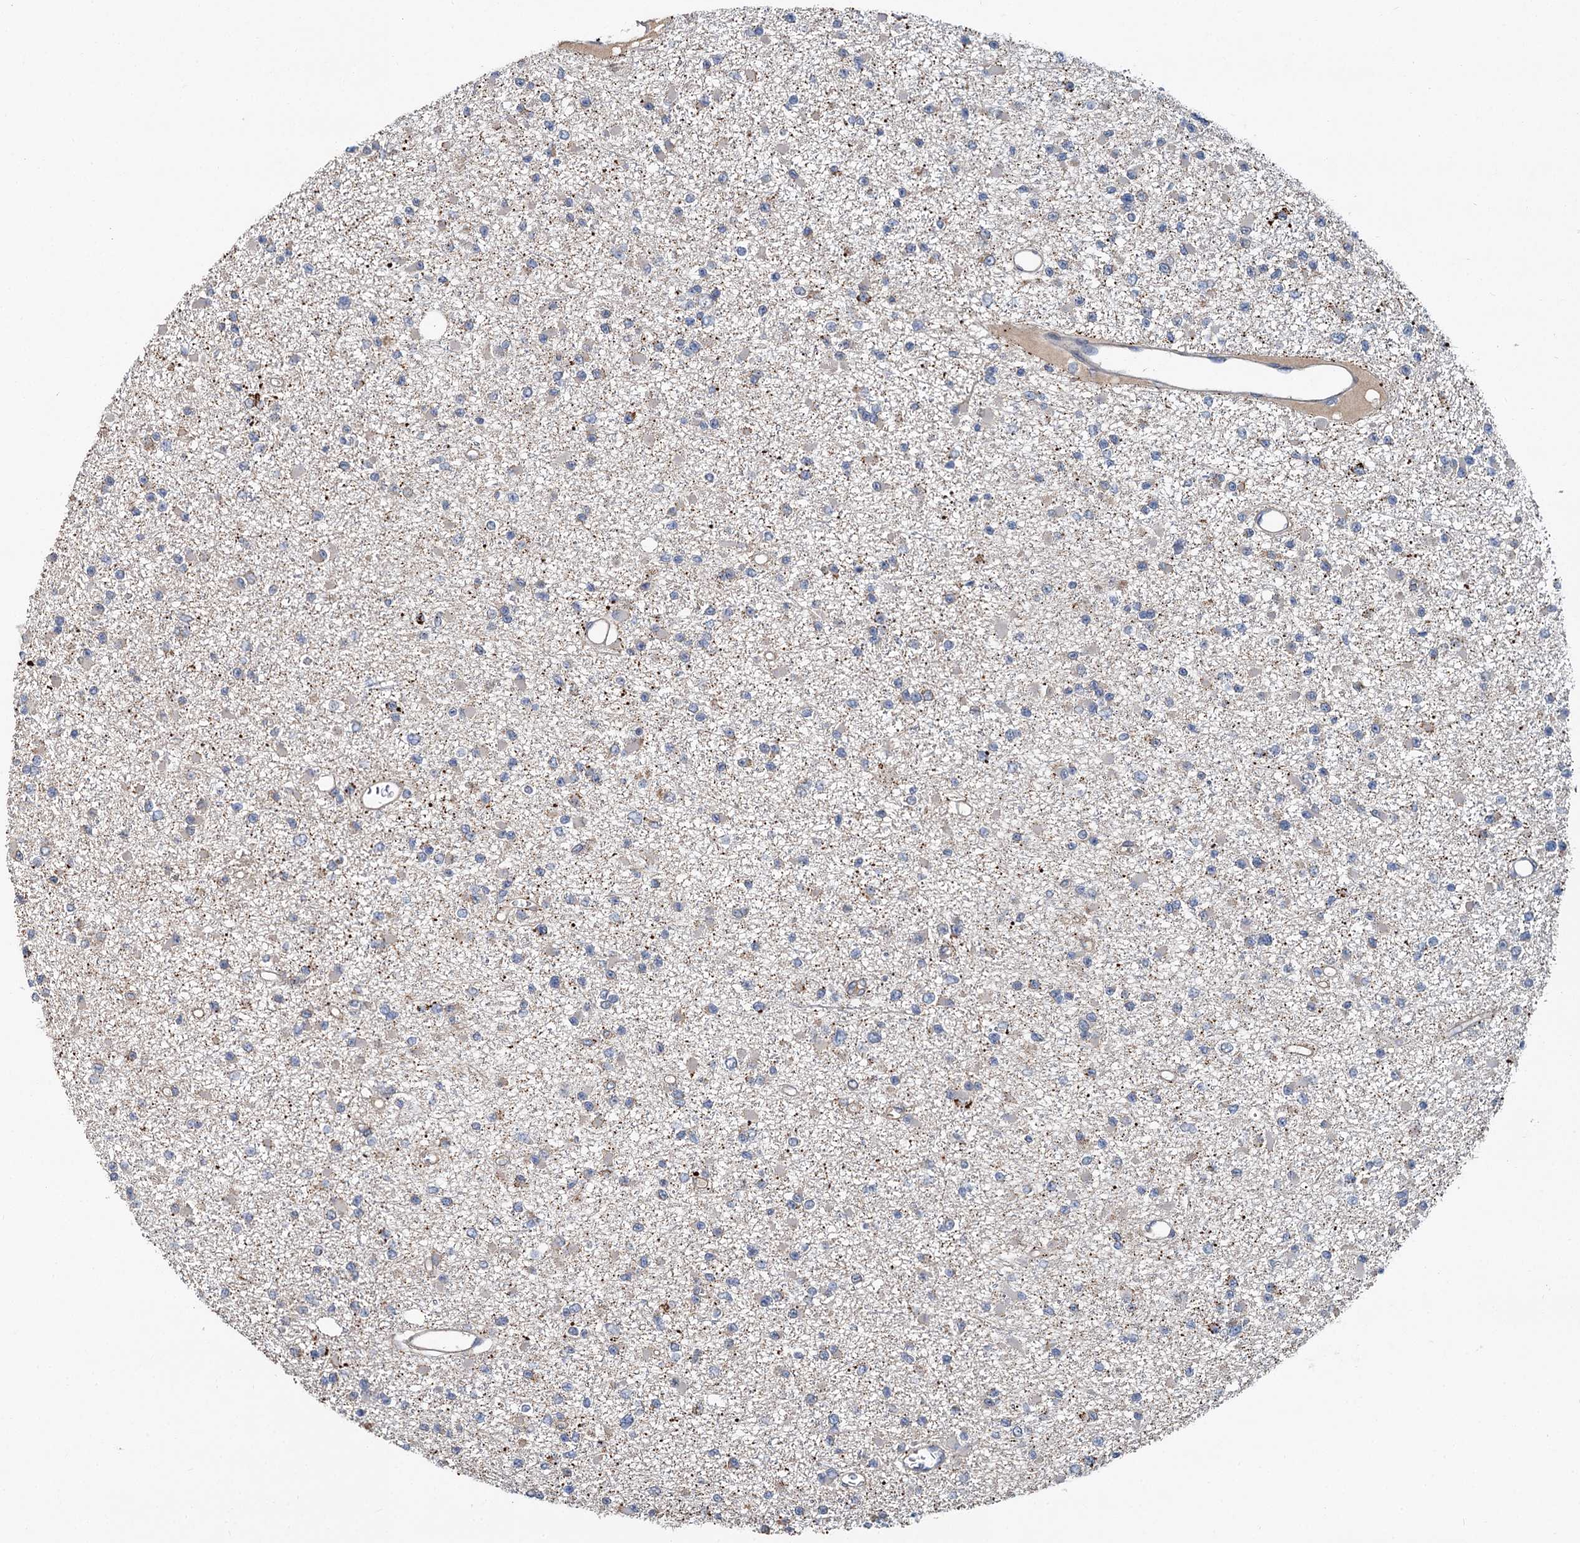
{"staining": {"intensity": "negative", "quantity": "none", "location": "none"}, "tissue": "glioma", "cell_type": "Tumor cells", "image_type": "cancer", "snomed": [{"axis": "morphology", "description": "Glioma, malignant, Low grade"}, {"axis": "topography", "description": "Brain"}], "caption": "Glioma was stained to show a protein in brown. There is no significant positivity in tumor cells. (Immunohistochemistry (ihc), brightfield microscopy, high magnification).", "gene": "ZNF324", "patient": {"sex": "female", "age": 22}}